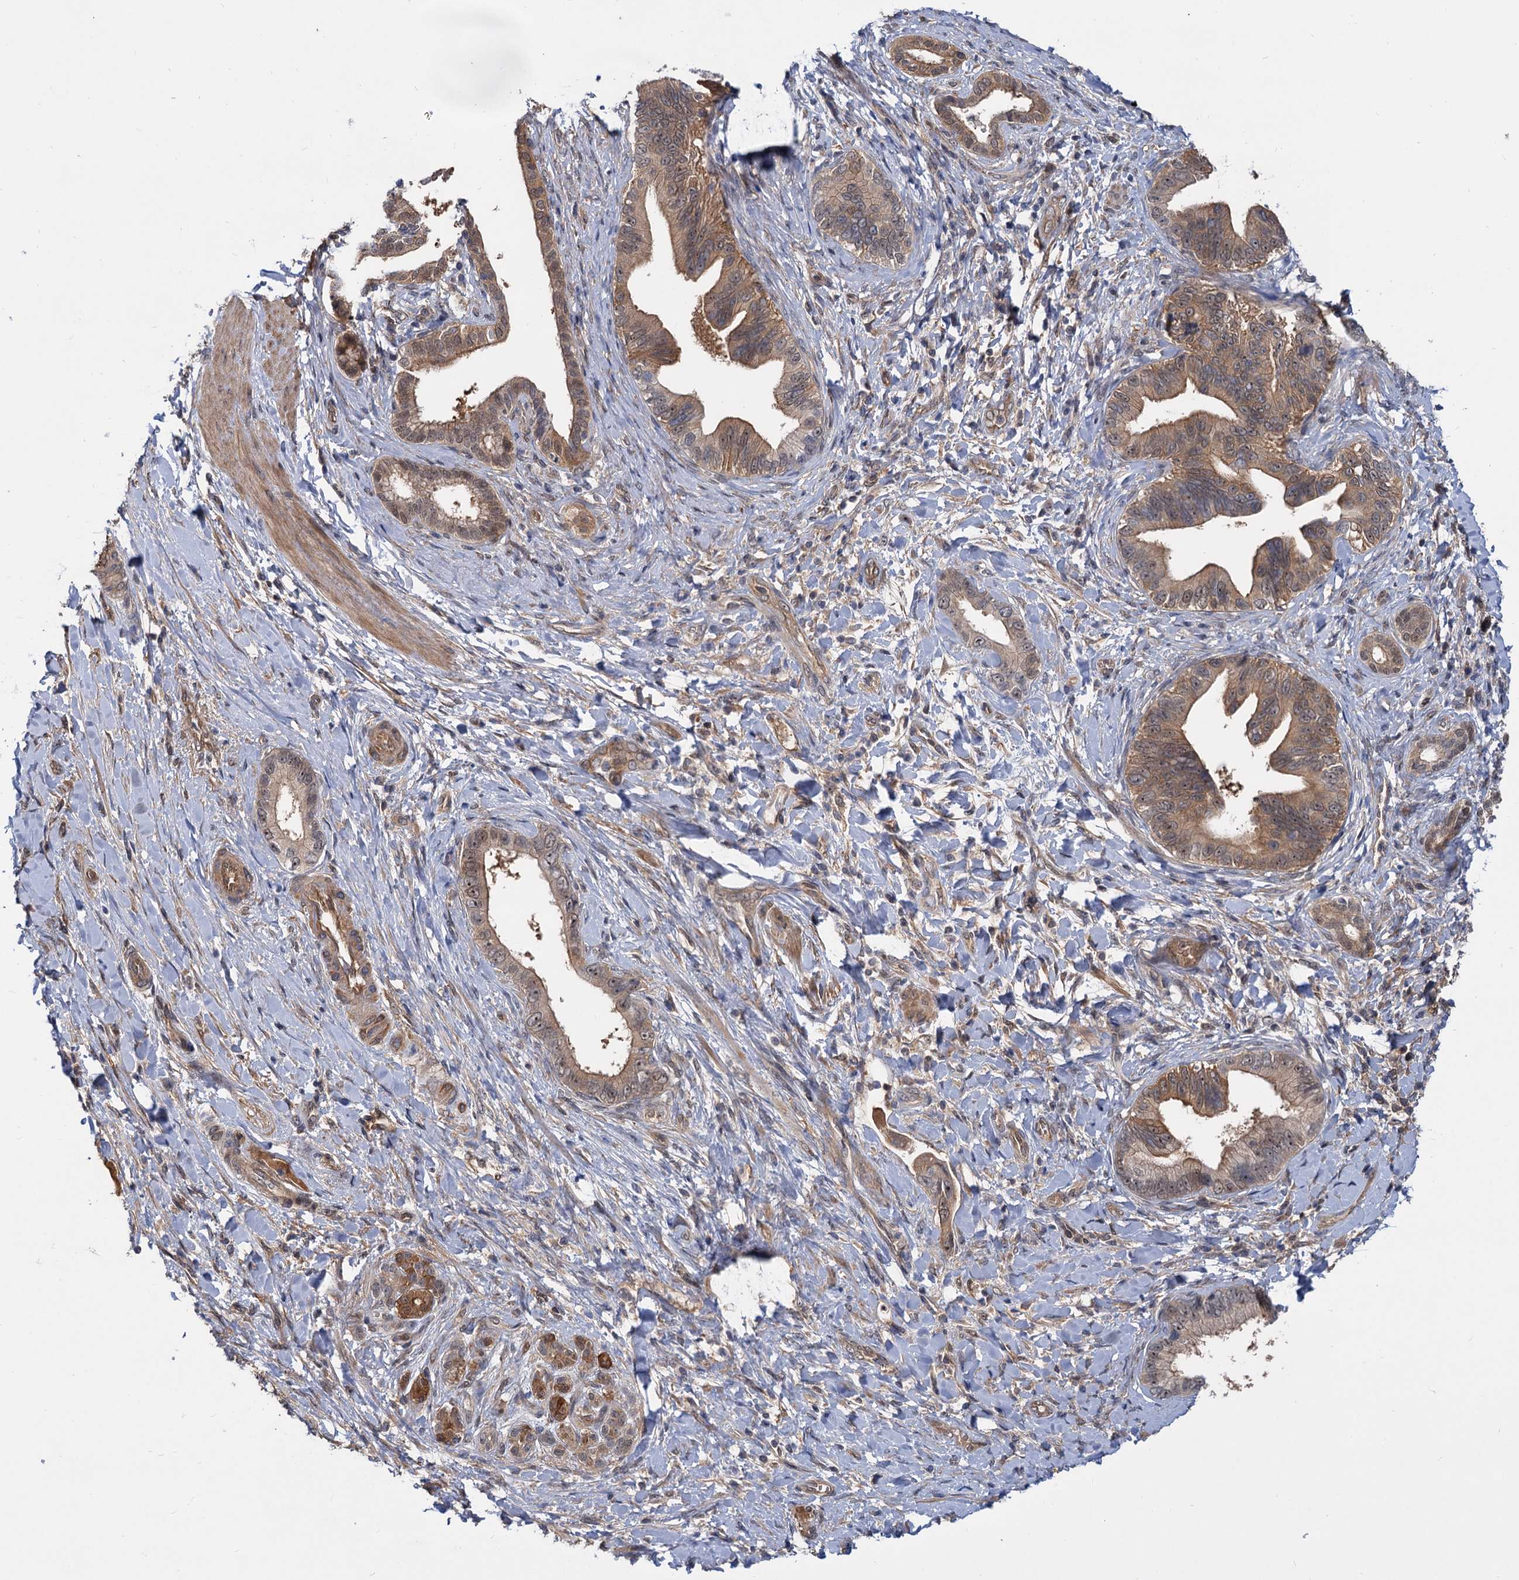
{"staining": {"intensity": "moderate", "quantity": ">75%", "location": "cytoplasmic/membranous"}, "tissue": "pancreatic cancer", "cell_type": "Tumor cells", "image_type": "cancer", "snomed": [{"axis": "morphology", "description": "Adenocarcinoma, NOS"}, {"axis": "topography", "description": "Pancreas"}], "caption": "Pancreatic cancer (adenocarcinoma) was stained to show a protein in brown. There is medium levels of moderate cytoplasmic/membranous expression in approximately >75% of tumor cells.", "gene": "SNX15", "patient": {"sex": "female", "age": 55}}